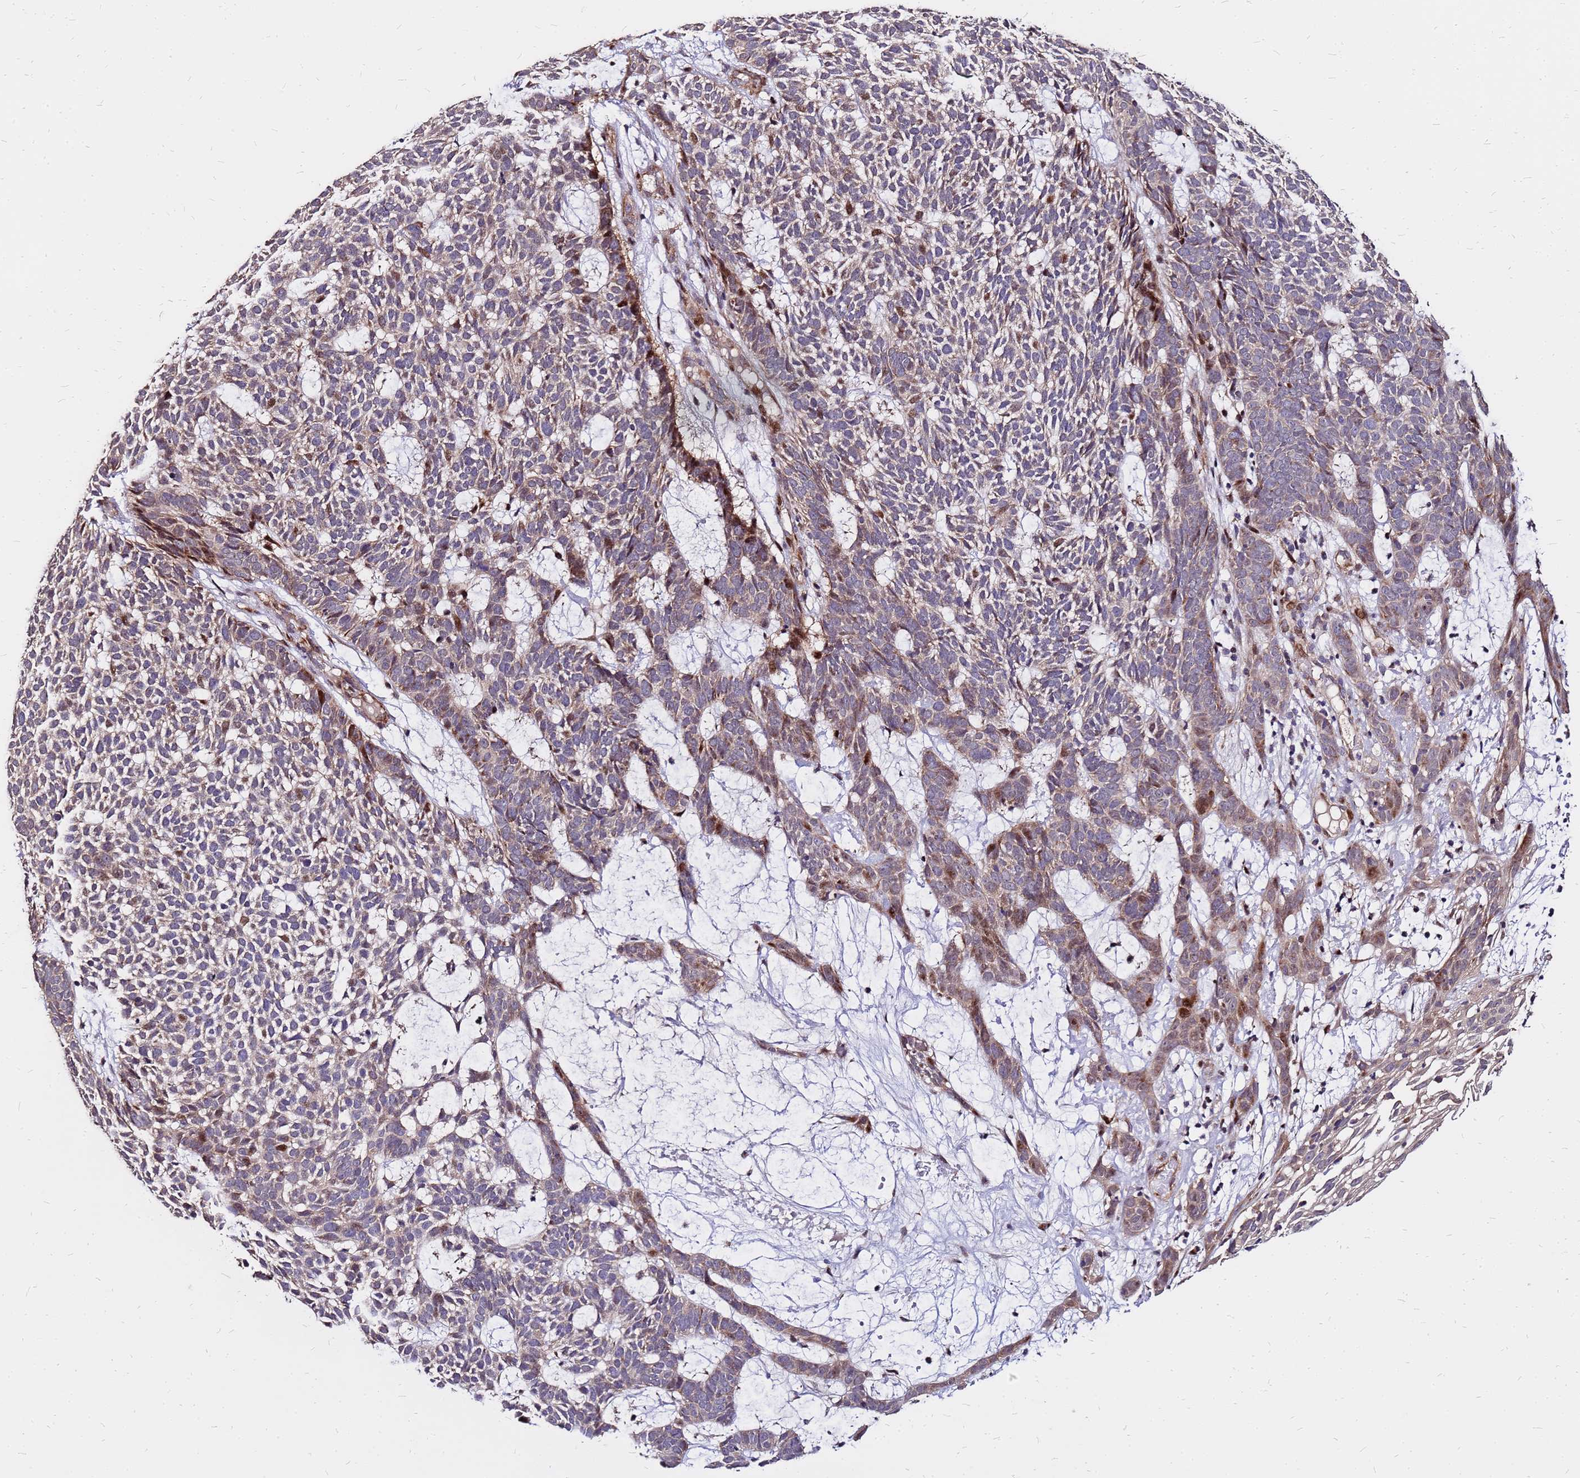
{"staining": {"intensity": "moderate", "quantity": "25%-75%", "location": "cytoplasmic/membranous"}, "tissue": "skin cancer", "cell_type": "Tumor cells", "image_type": "cancer", "snomed": [{"axis": "morphology", "description": "Basal cell carcinoma"}, {"axis": "topography", "description": "Skin"}], "caption": "A photomicrograph of skin basal cell carcinoma stained for a protein exhibits moderate cytoplasmic/membranous brown staining in tumor cells. (Brightfield microscopy of DAB IHC at high magnification).", "gene": "ARHGEF5", "patient": {"sex": "female", "age": 78}}